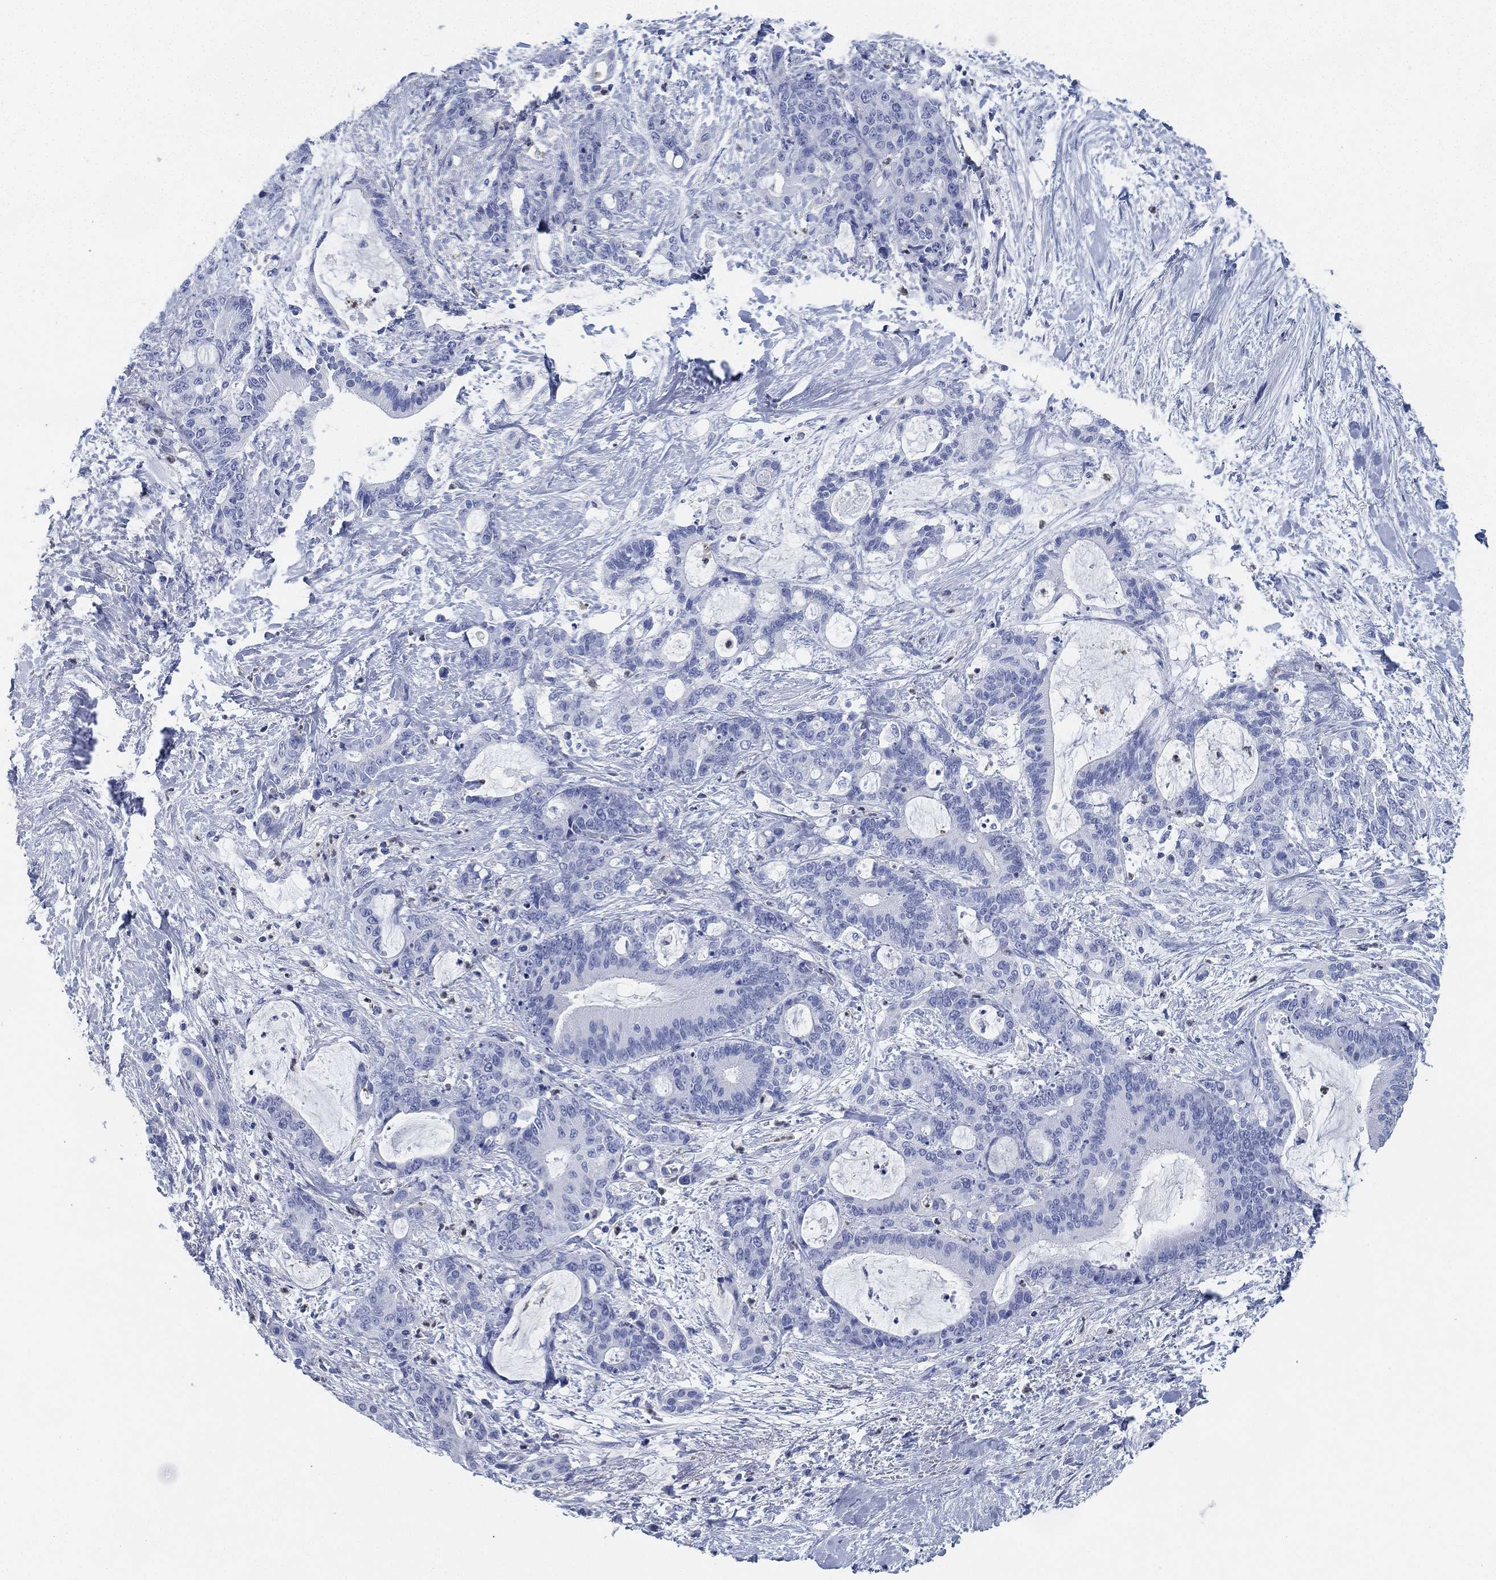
{"staining": {"intensity": "negative", "quantity": "none", "location": "none"}, "tissue": "liver cancer", "cell_type": "Tumor cells", "image_type": "cancer", "snomed": [{"axis": "morphology", "description": "Cholangiocarcinoma"}, {"axis": "topography", "description": "Liver"}], "caption": "The IHC image has no significant positivity in tumor cells of liver cancer tissue.", "gene": "DEFB121", "patient": {"sex": "female", "age": 73}}